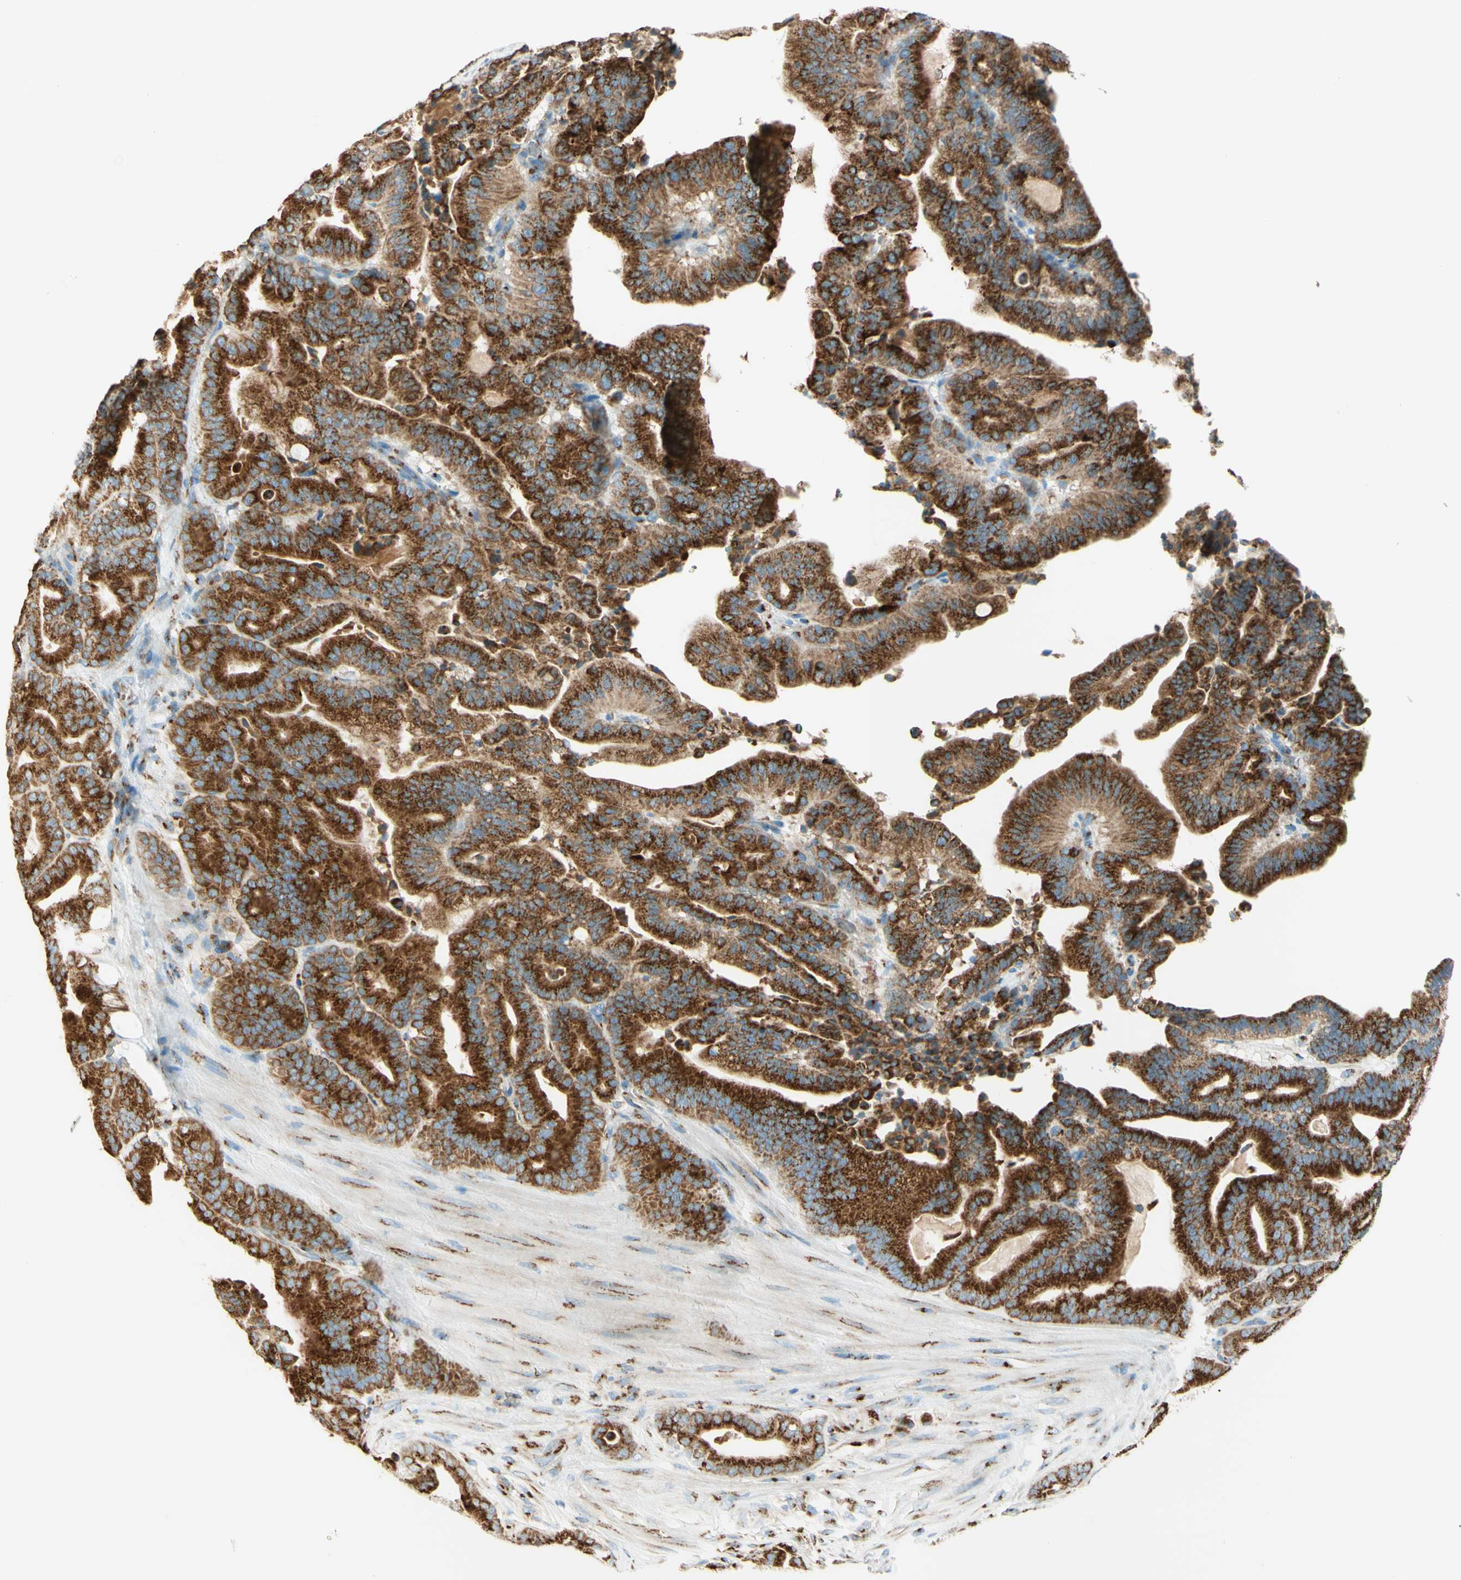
{"staining": {"intensity": "strong", "quantity": ">75%", "location": "cytoplasmic/membranous"}, "tissue": "pancreatic cancer", "cell_type": "Tumor cells", "image_type": "cancer", "snomed": [{"axis": "morphology", "description": "Adenocarcinoma, NOS"}, {"axis": "topography", "description": "Pancreas"}], "caption": "A micrograph of adenocarcinoma (pancreatic) stained for a protein displays strong cytoplasmic/membranous brown staining in tumor cells. The staining is performed using DAB (3,3'-diaminobenzidine) brown chromogen to label protein expression. The nuclei are counter-stained blue using hematoxylin.", "gene": "GOLGB1", "patient": {"sex": "male", "age": 63}}